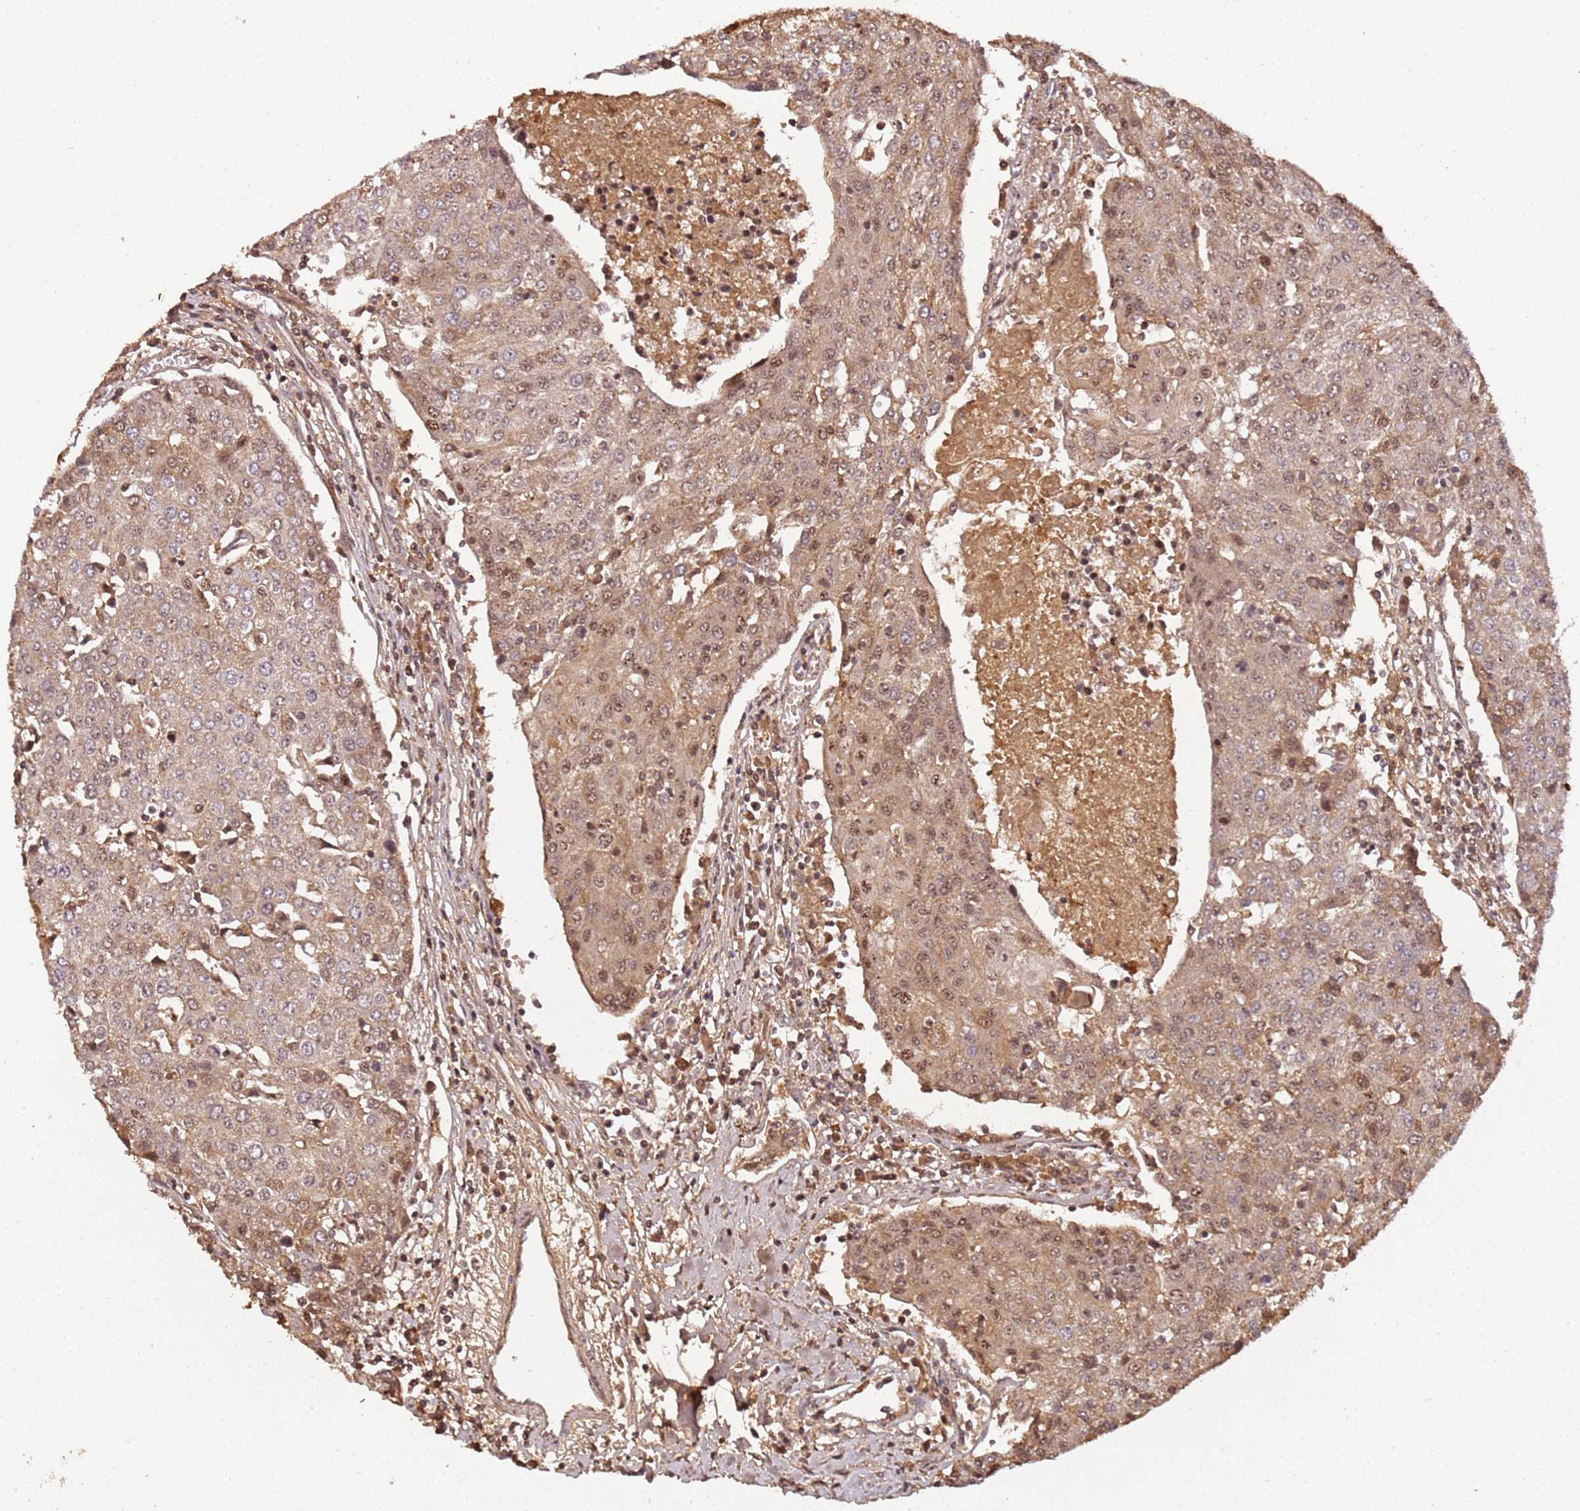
{"staining": {"intensity": "moderate", "quantity": "<25%", "location": "cytoplasmic/membranous,nuclear"}, "tissue": "urothelial cancer", "cell_type": "Tumor cells", "image_type": "cancer", "snomed": [{"axis": "morphology", "description": "Urothelial carcinoma, High grade"}, {"axis": "topography", "description": "Urinary bladder"}], "caption": "Immunohistochemistry (IHC) of high-grade urothelial carcinoma shows low levels of moderate cytoplasmic/membranous and nuclear positivity in about <25% of tumor cells.", "gene": "COL1A2", "patient": {"sex": "female", "age": 85}}